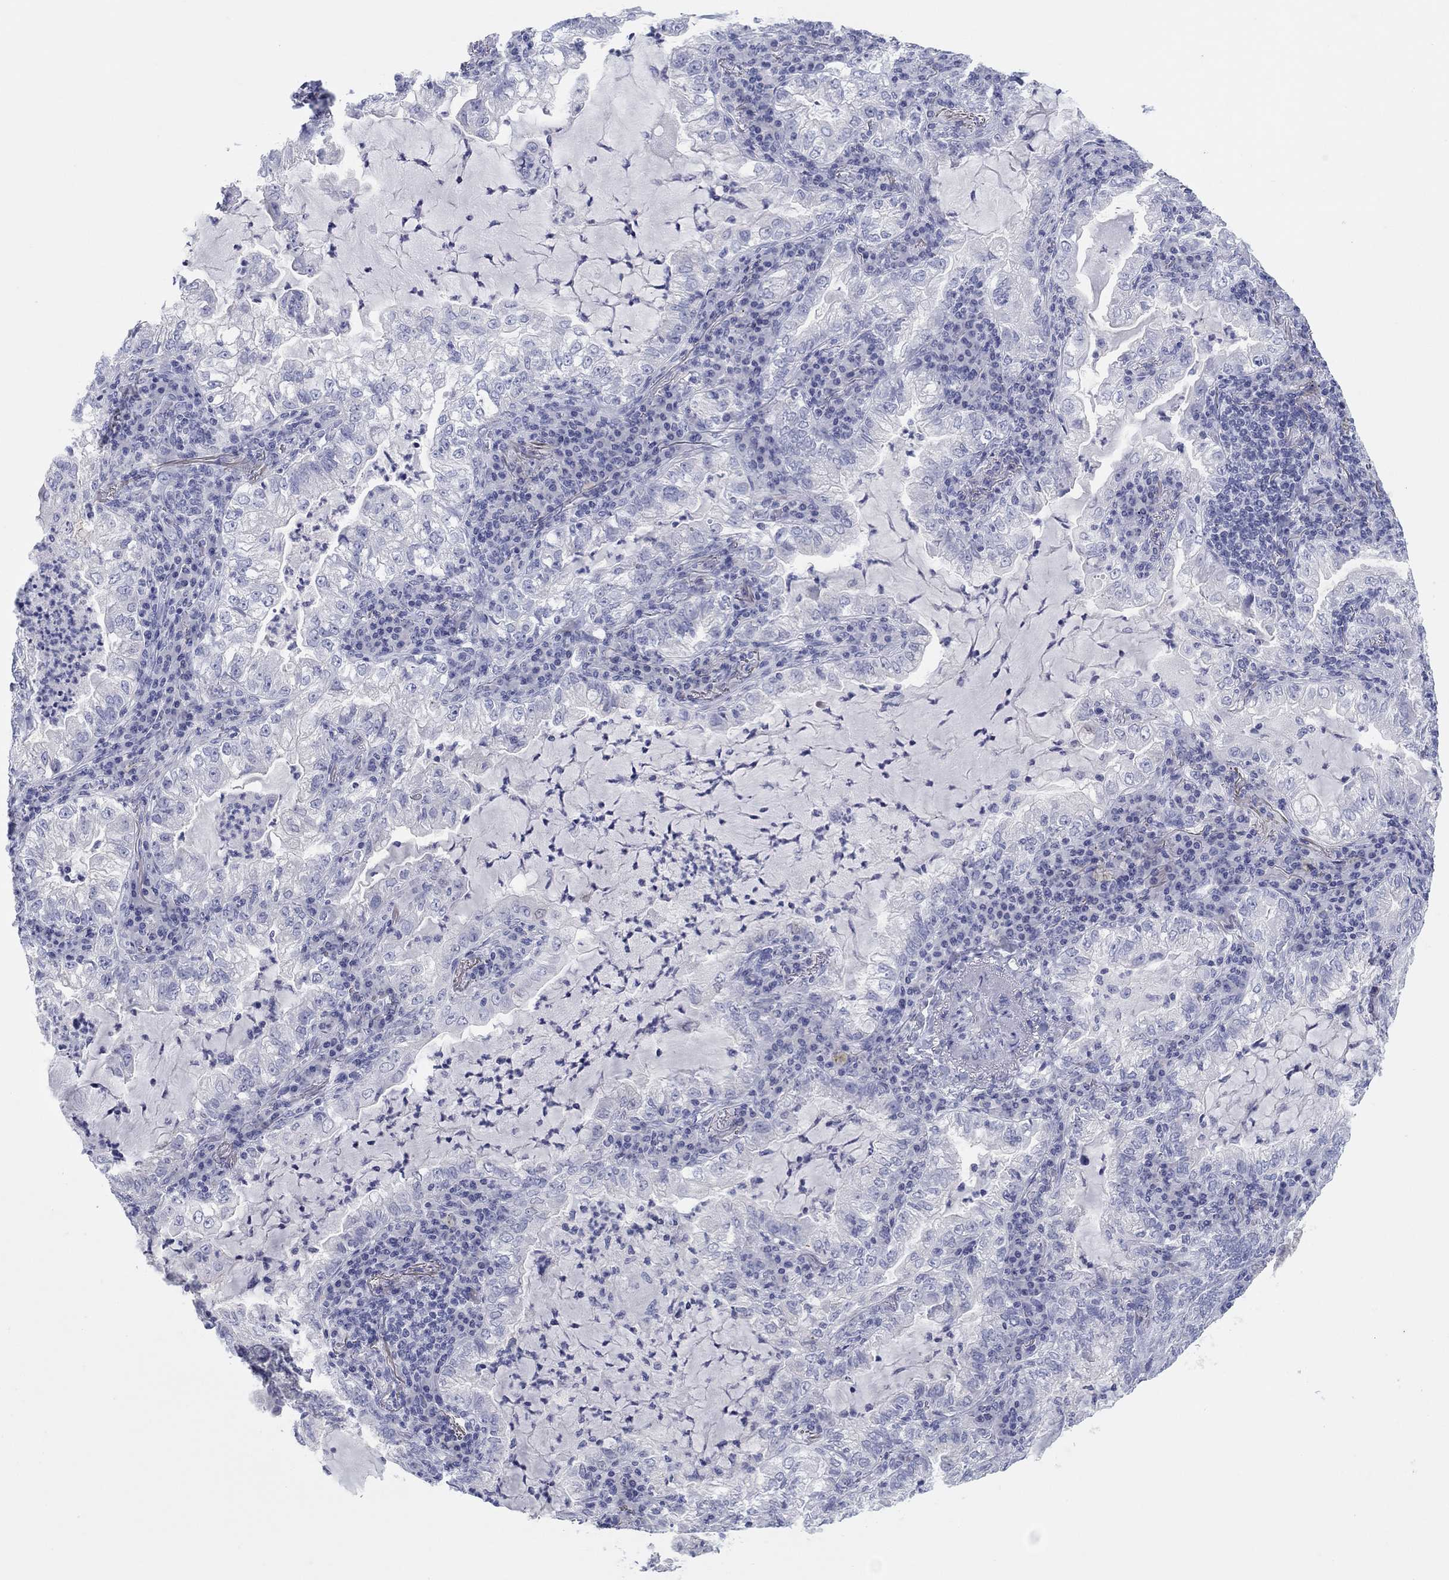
{"staining": {"intensity": "negative", "quantity": "none", "location": "none"}, "tissue": "lung cancer", "cell_type": "Tumor cells", "image_type": "cancer", "snomed": [{"axis": "morphology", "description": "Adenocarcinoma, NOS"}, {"axis": "topography", "description": "Lung"}], "caption": "A micrograph of human lung cancer (adenocarcinoma) is negative for staining in tumor cells. Nuclei are stained in blue.", "gene": "CPNE6", "patient": {"sex": "female", "age": 73}}